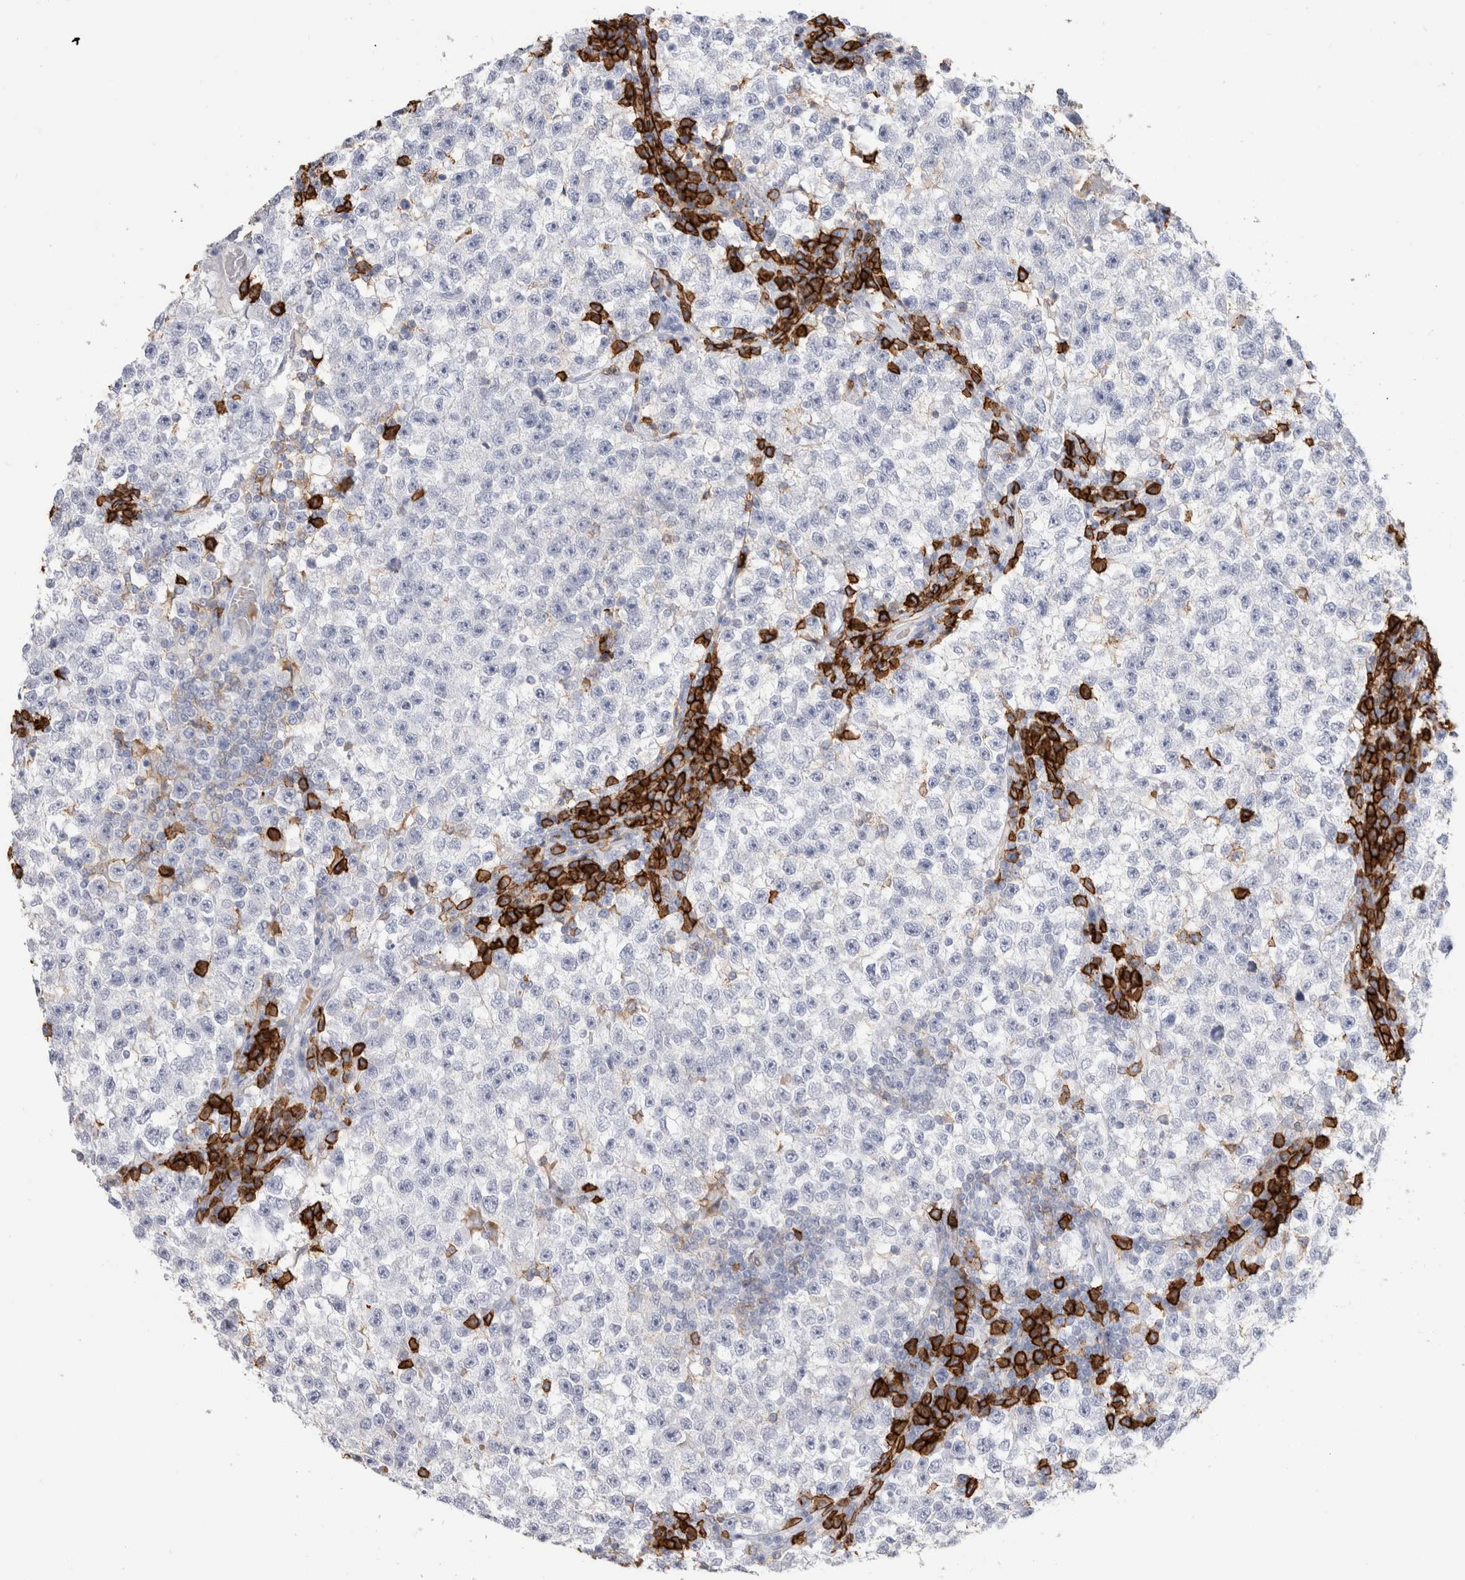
{"staining": {"intensity": "negative", "quantity": "none", "location": "none"}, "tissue": "testis cancer", "cell_type": "Tumor cells", "image_type": "cancer", "snomed": [{"axis": "morphology", "description": "Seminoma, NOS"}, {"axis": "topography", "description": "Testis"}], "caption": "DAB (3,3'-diaminobenzidine) immunohistochemical staining of human testis cancer reveals no significant expression in tumor cells.", "gene": "CD38", "patient": {"sex": "male", "age": 22}}